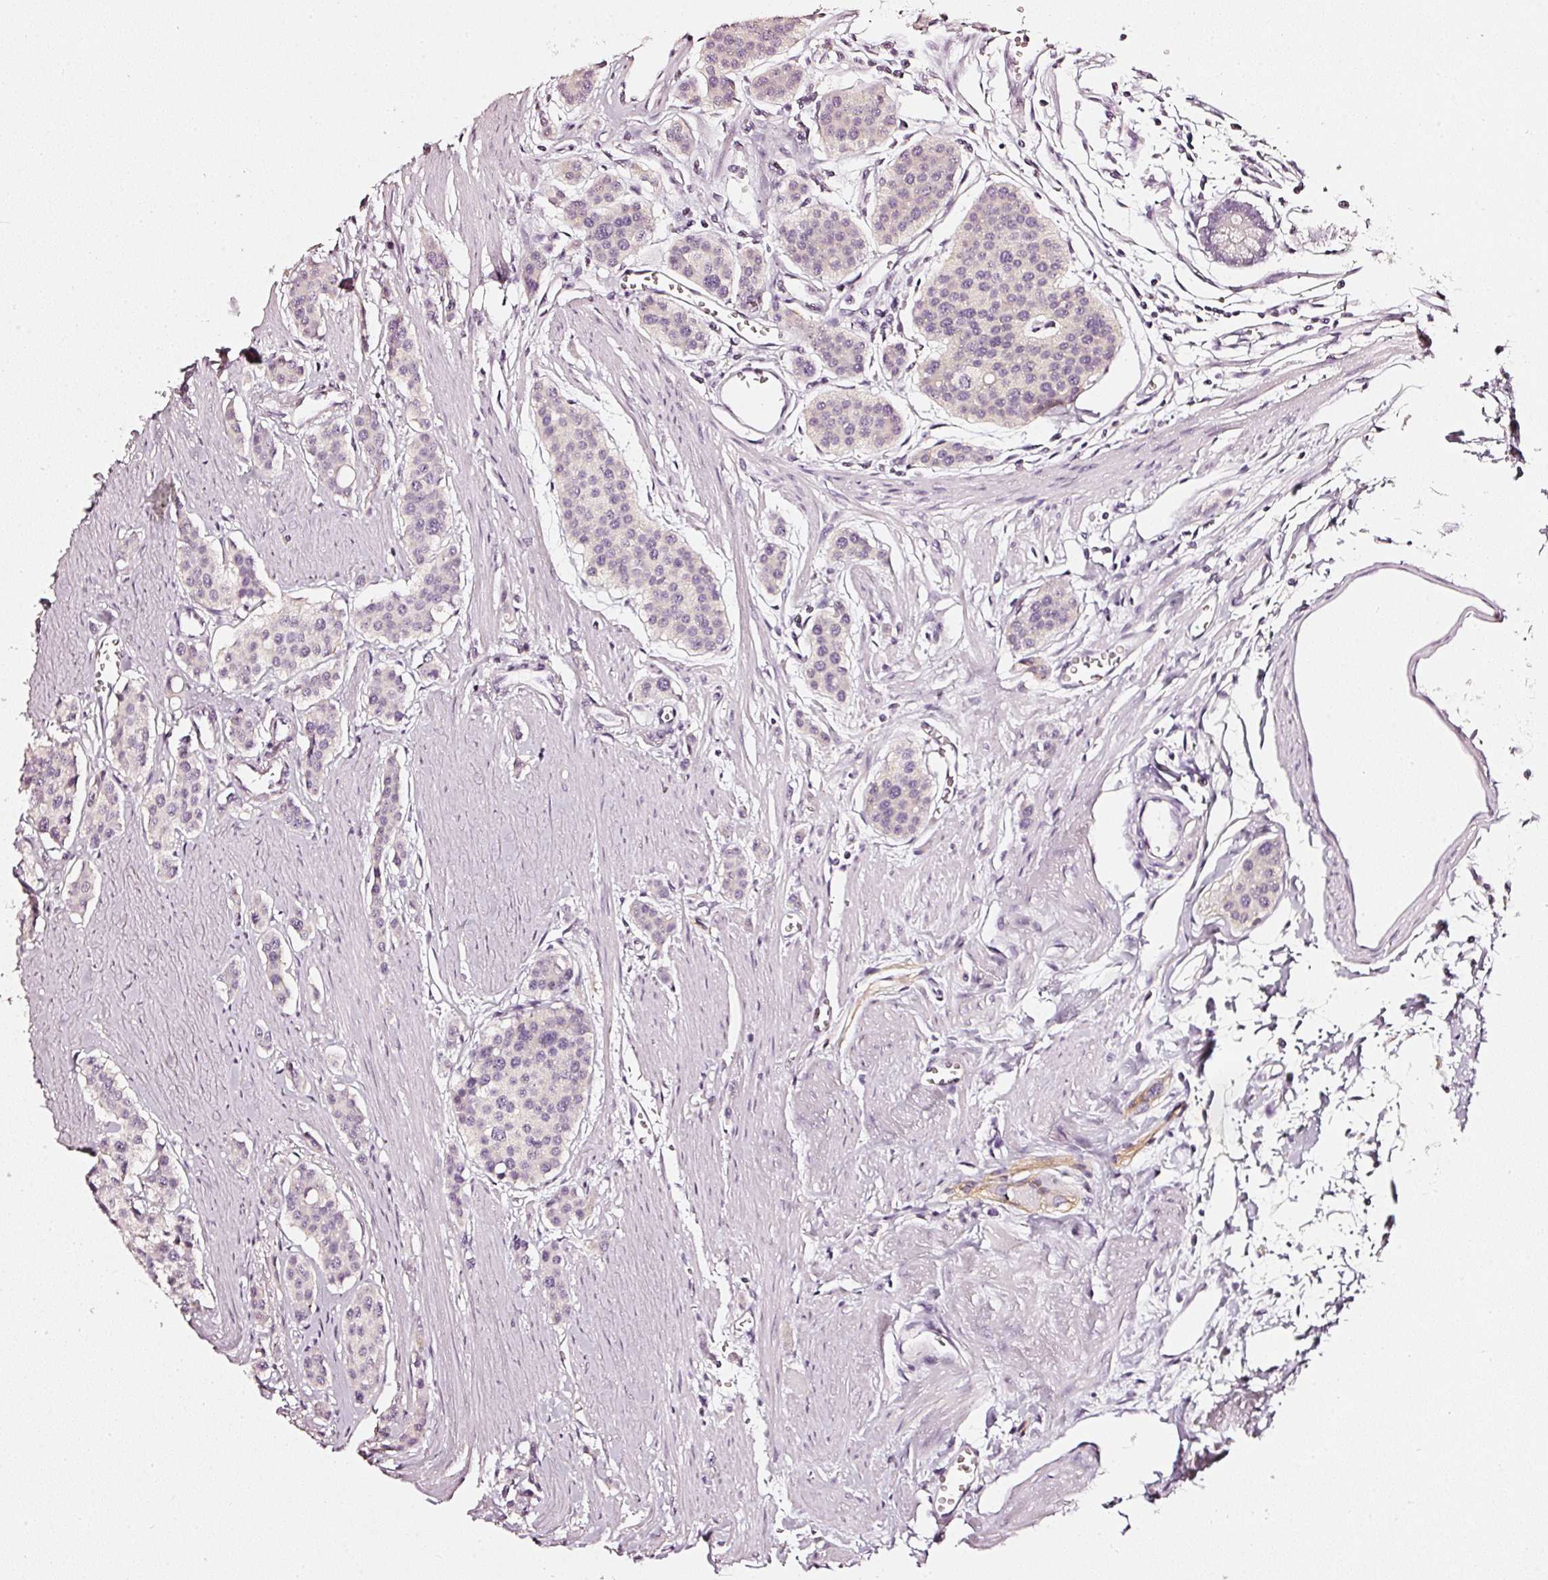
{"staining": {"intensity": "negative", "quantity": "none", "location": "none"}, "tissue": "carcinoid", "cell_type": "Tumor cells", "image_type": "cancer", "snomed": [{"axis": "morphology", "description": "Carcinoid, malignant, NOS"}, {"axis": "topography", "description": "Small intestine"}], "caption": "Photomicrograph shows no significant protein expression in tumor cells of carcinoid (malignant). Brightfield microscopy of immunohistochemistry (IHC) stained with DAB (3,3'-diaminobenzidine) (brown) and hematoxylin (blue), captured at high magnification.", "gene": "CNP", "patient": {"sex": "male", "age": 60}}